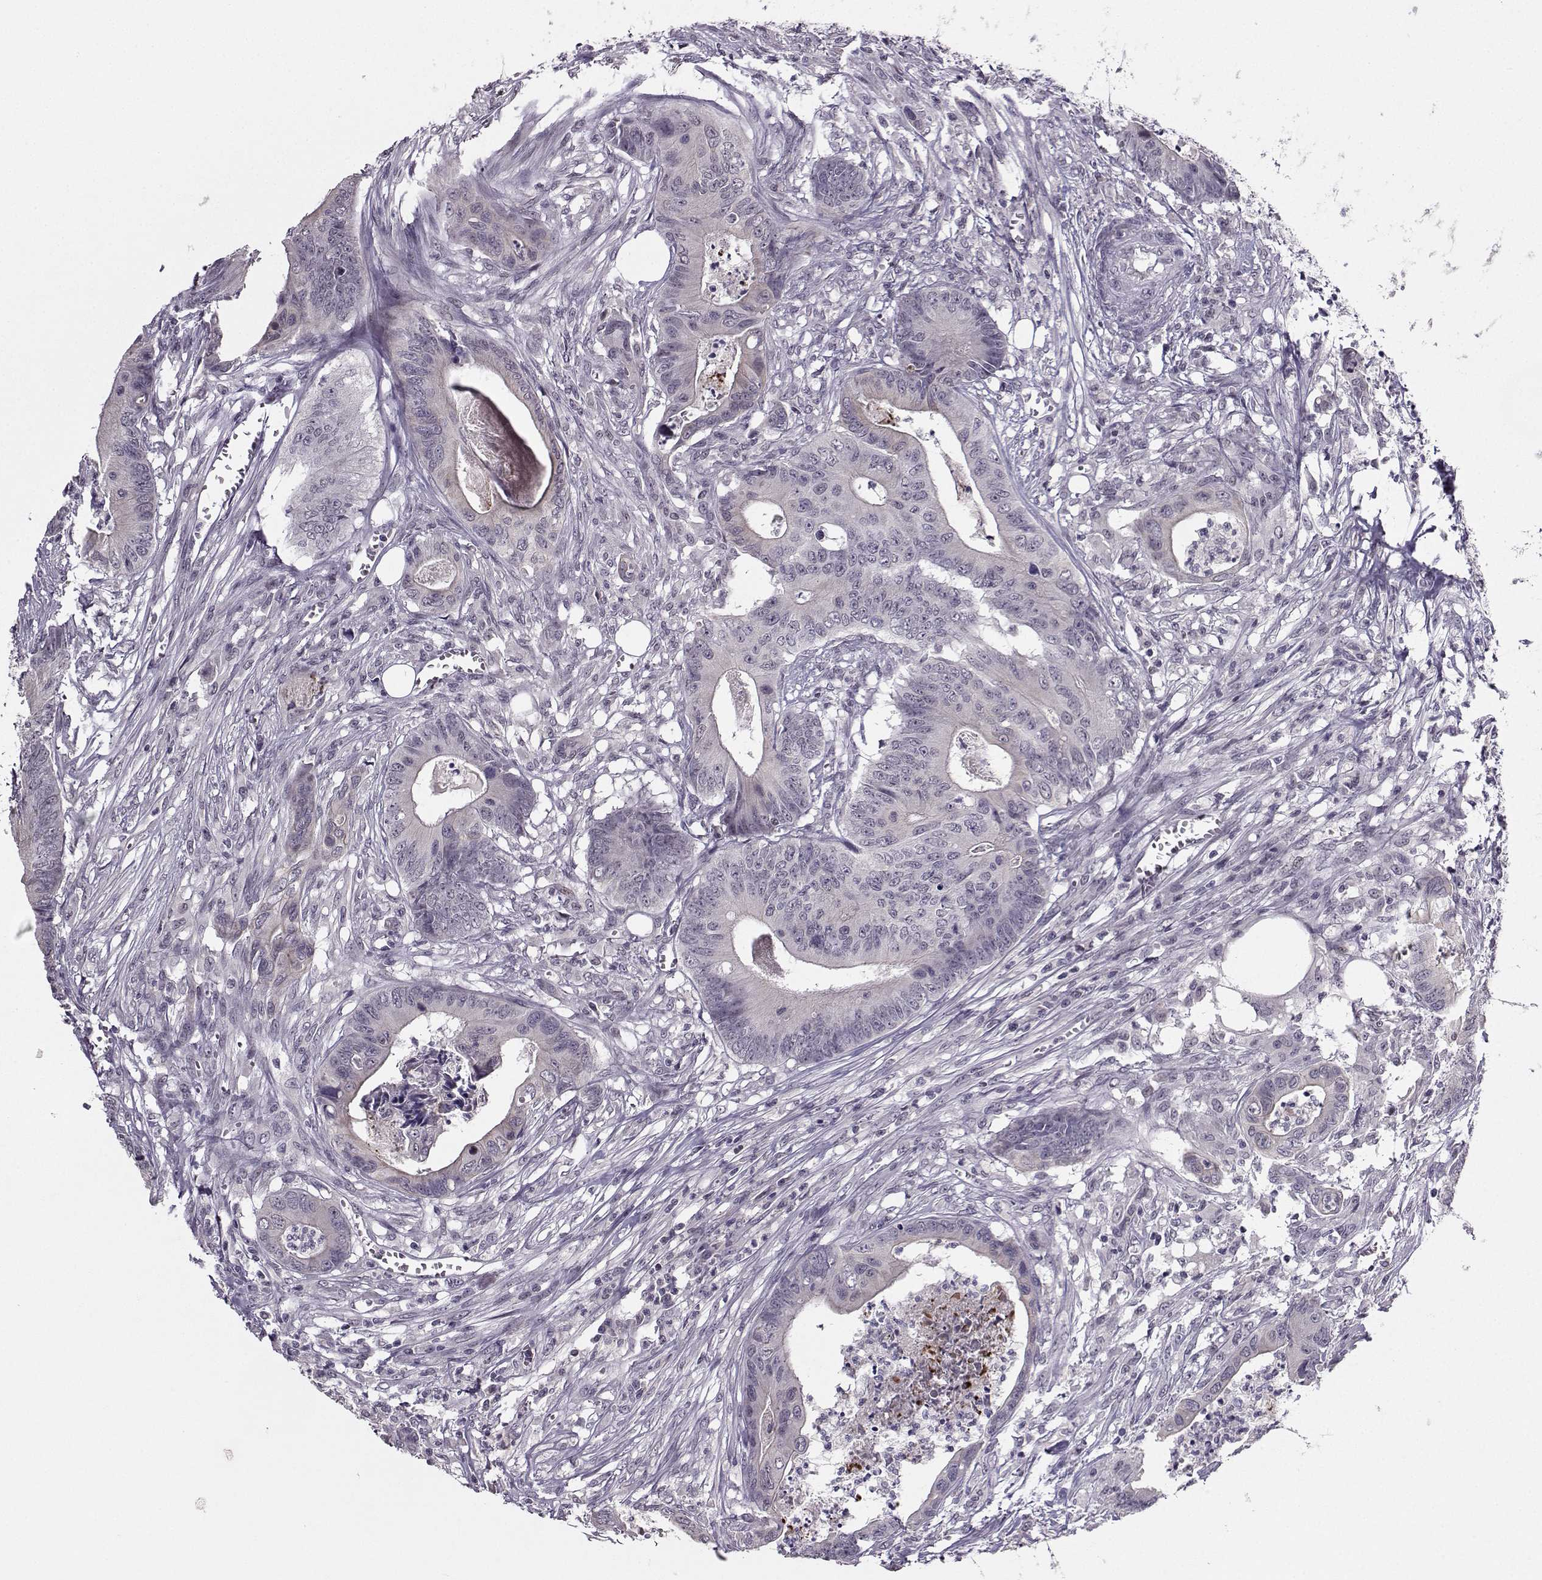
{"staining": {"intensity": "negative", "quantity": "none", "location": "none"}, "tissue": "colorectal cancer", "cell_type": "Tumor cells", "image_type": "cancer", "snomed": [{"axis": "morphology", "description": "Adenocarcinoma, NOS"}, {"axis": "topography", "description": "Colon"}], "caption": "The histopathology image demonstrates no significant expression in tumor cells of adenocarcinoma (colorectal).", "gene": "LIN28A", "patient": {"sex": "male", "age": 84}}